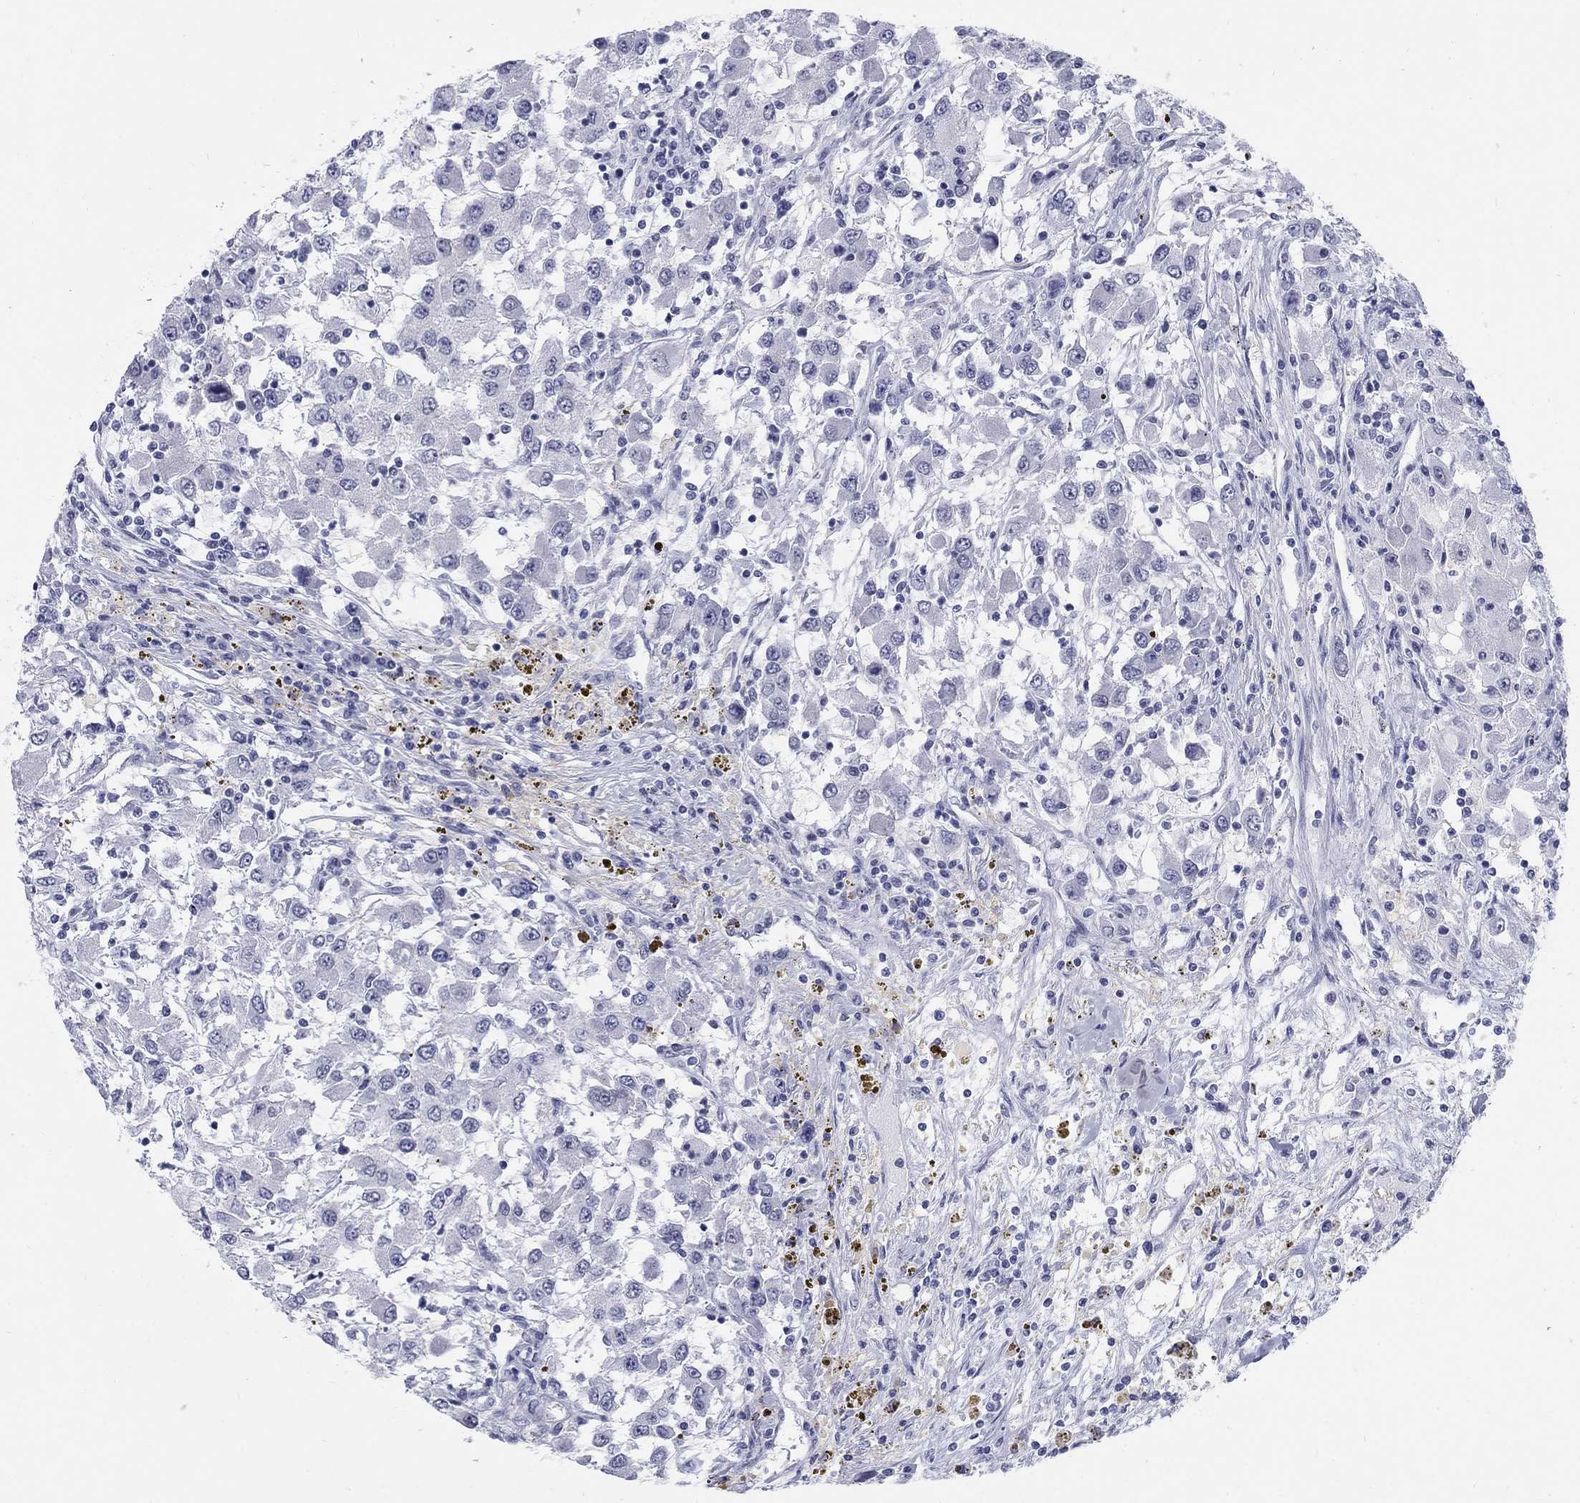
{"staining": {"intensity": "negative", "quantity": "none", "location": "none"}, "tissue": "renal cancer", "cell_type": "Tumor cells", "image_type": "cancer", "snomed": [{"axis": "morphology", "description": "Adenocarcinoma, NOS"}, {"axis": "topography", "description": "Kidney"}], "caption": "Renal adenocarcinoma was stained to show a protein in brown. There is no significant positivity in tumor cells.", "gene": "DMTN", "patient": {"sex": "female", "age": 67}}